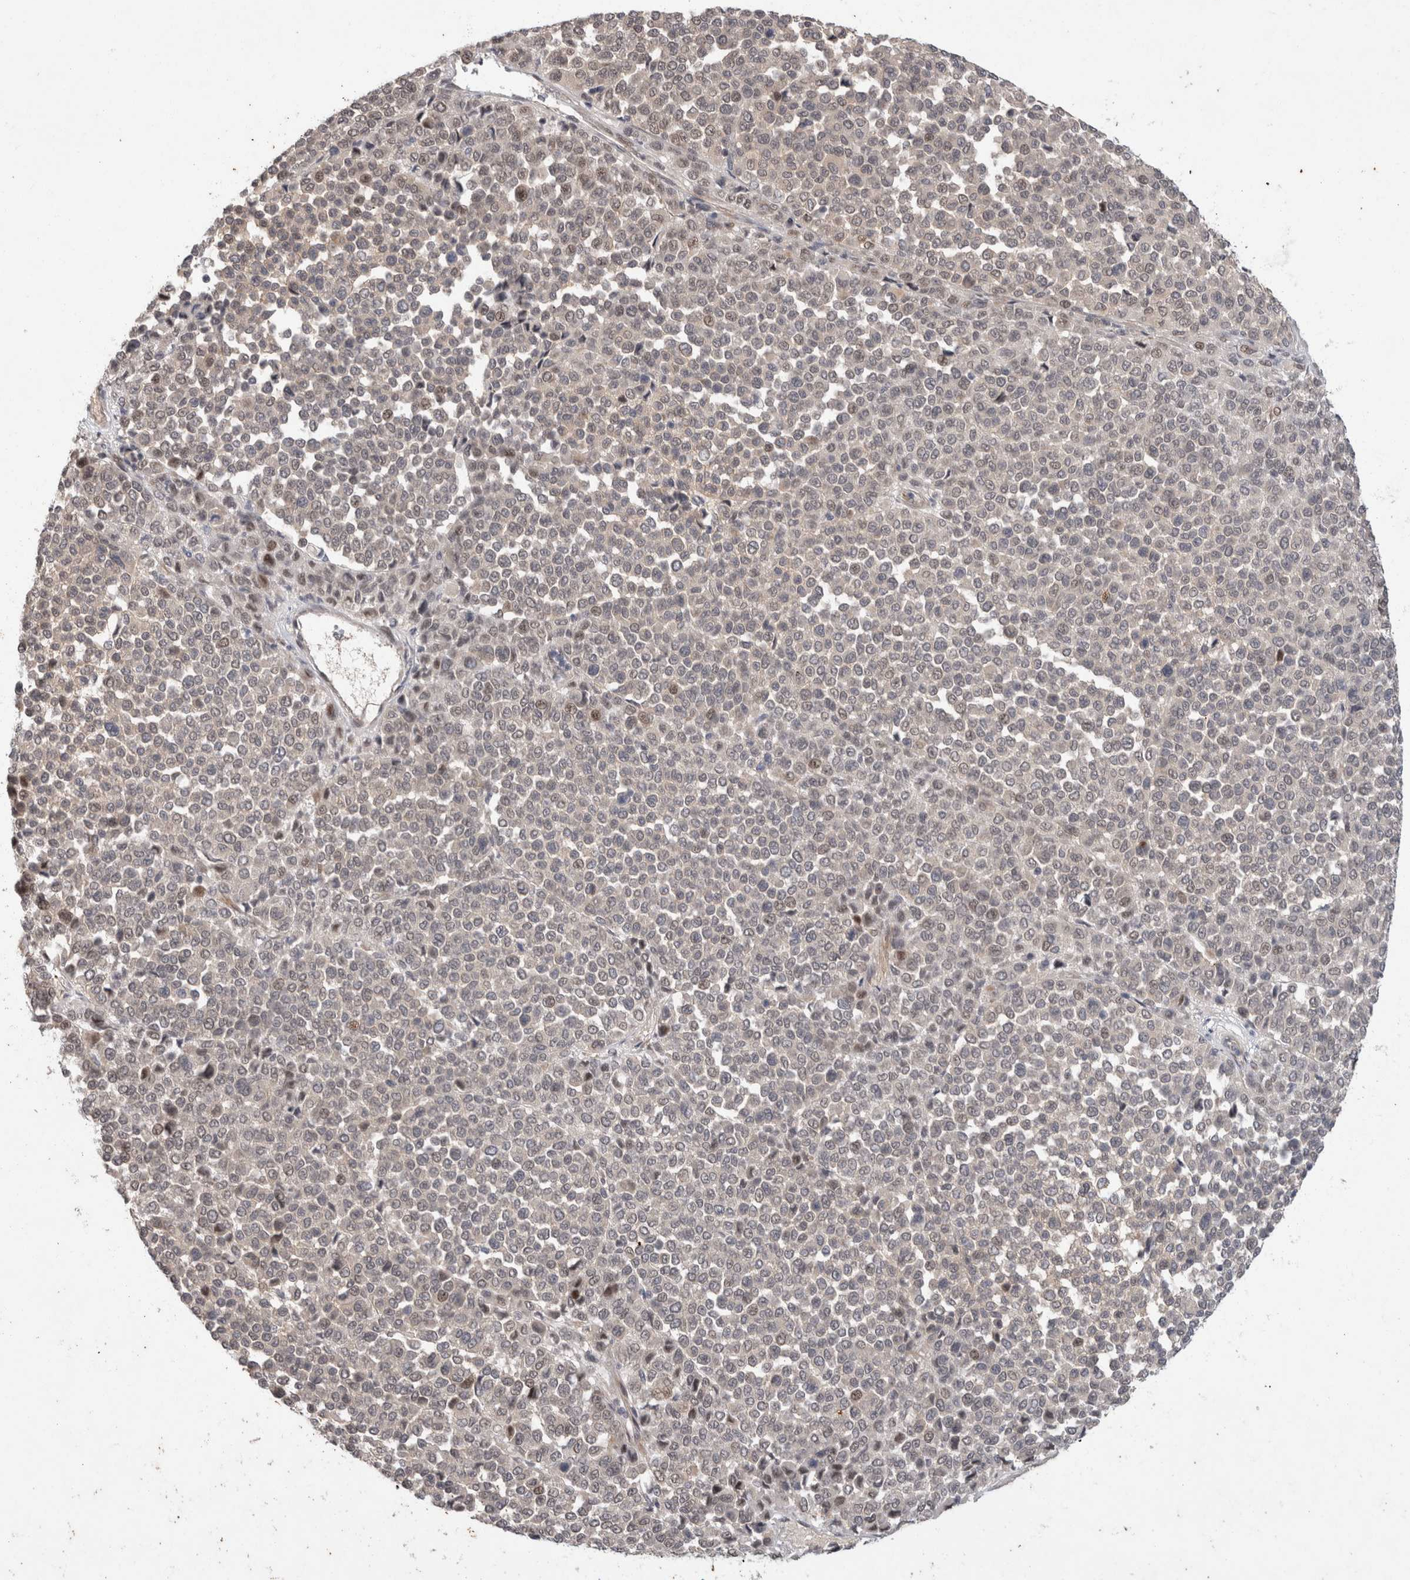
{"staining": {"intensity": "negative", "quantity": "none", "location": "none"}, "tissue": "melanoma", "cell_type": "Tumor cells", "image_type": "cancer", "snomed": [{"axis": "morphology", "description": "Malignant melanoma, Metastatic site"}, {"axis": "topography", "description": "Pancreas"}], "caption": "This is an IHC photomicrograph of human melanoma. There is no positivity in tumor cells.", "gene": "CRISPLD1", "patient": {"sex": "female", "age": 30}}